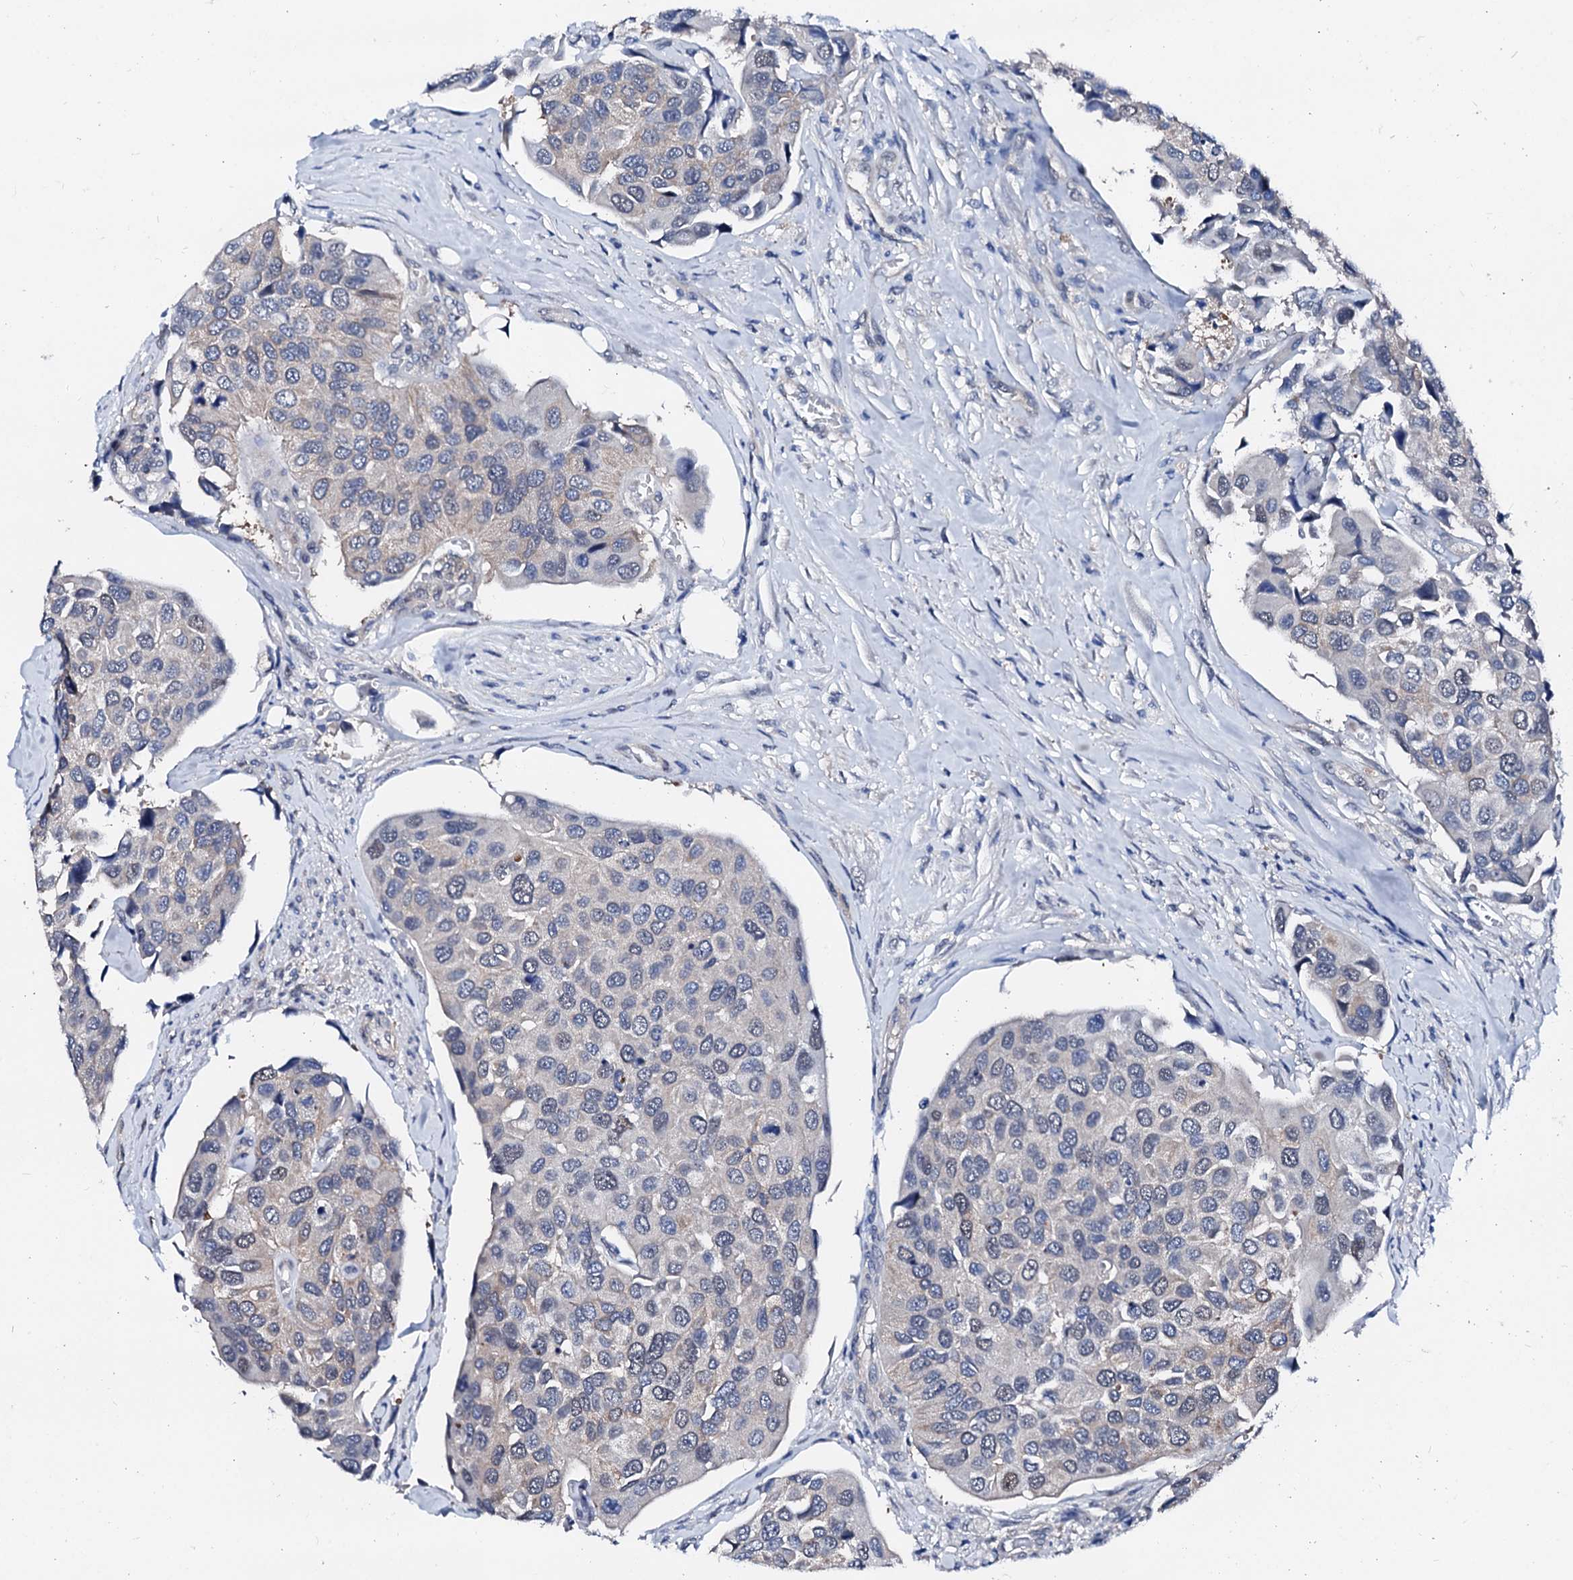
{"staining": {"intensity": "weak", "quantity": "<25%", "location": "cytoplasmic/membranous,nuclear"}, "tissue": "urothelial cancer", "cell_type": "Tumor cells", "image_type": "cancer", "snomed": [{"axis": "morphology", "description": "Urothelial carcinoma, High grade"}, {"axis": "topography", "description": "Urinary bladder"}], "caption": "A photomicrograph of urothelial cancer stained for a protein exhibits no brown staining in tumor cells.", "gene": "CSN2", "patient": {"sex": "male", "age": 74}}